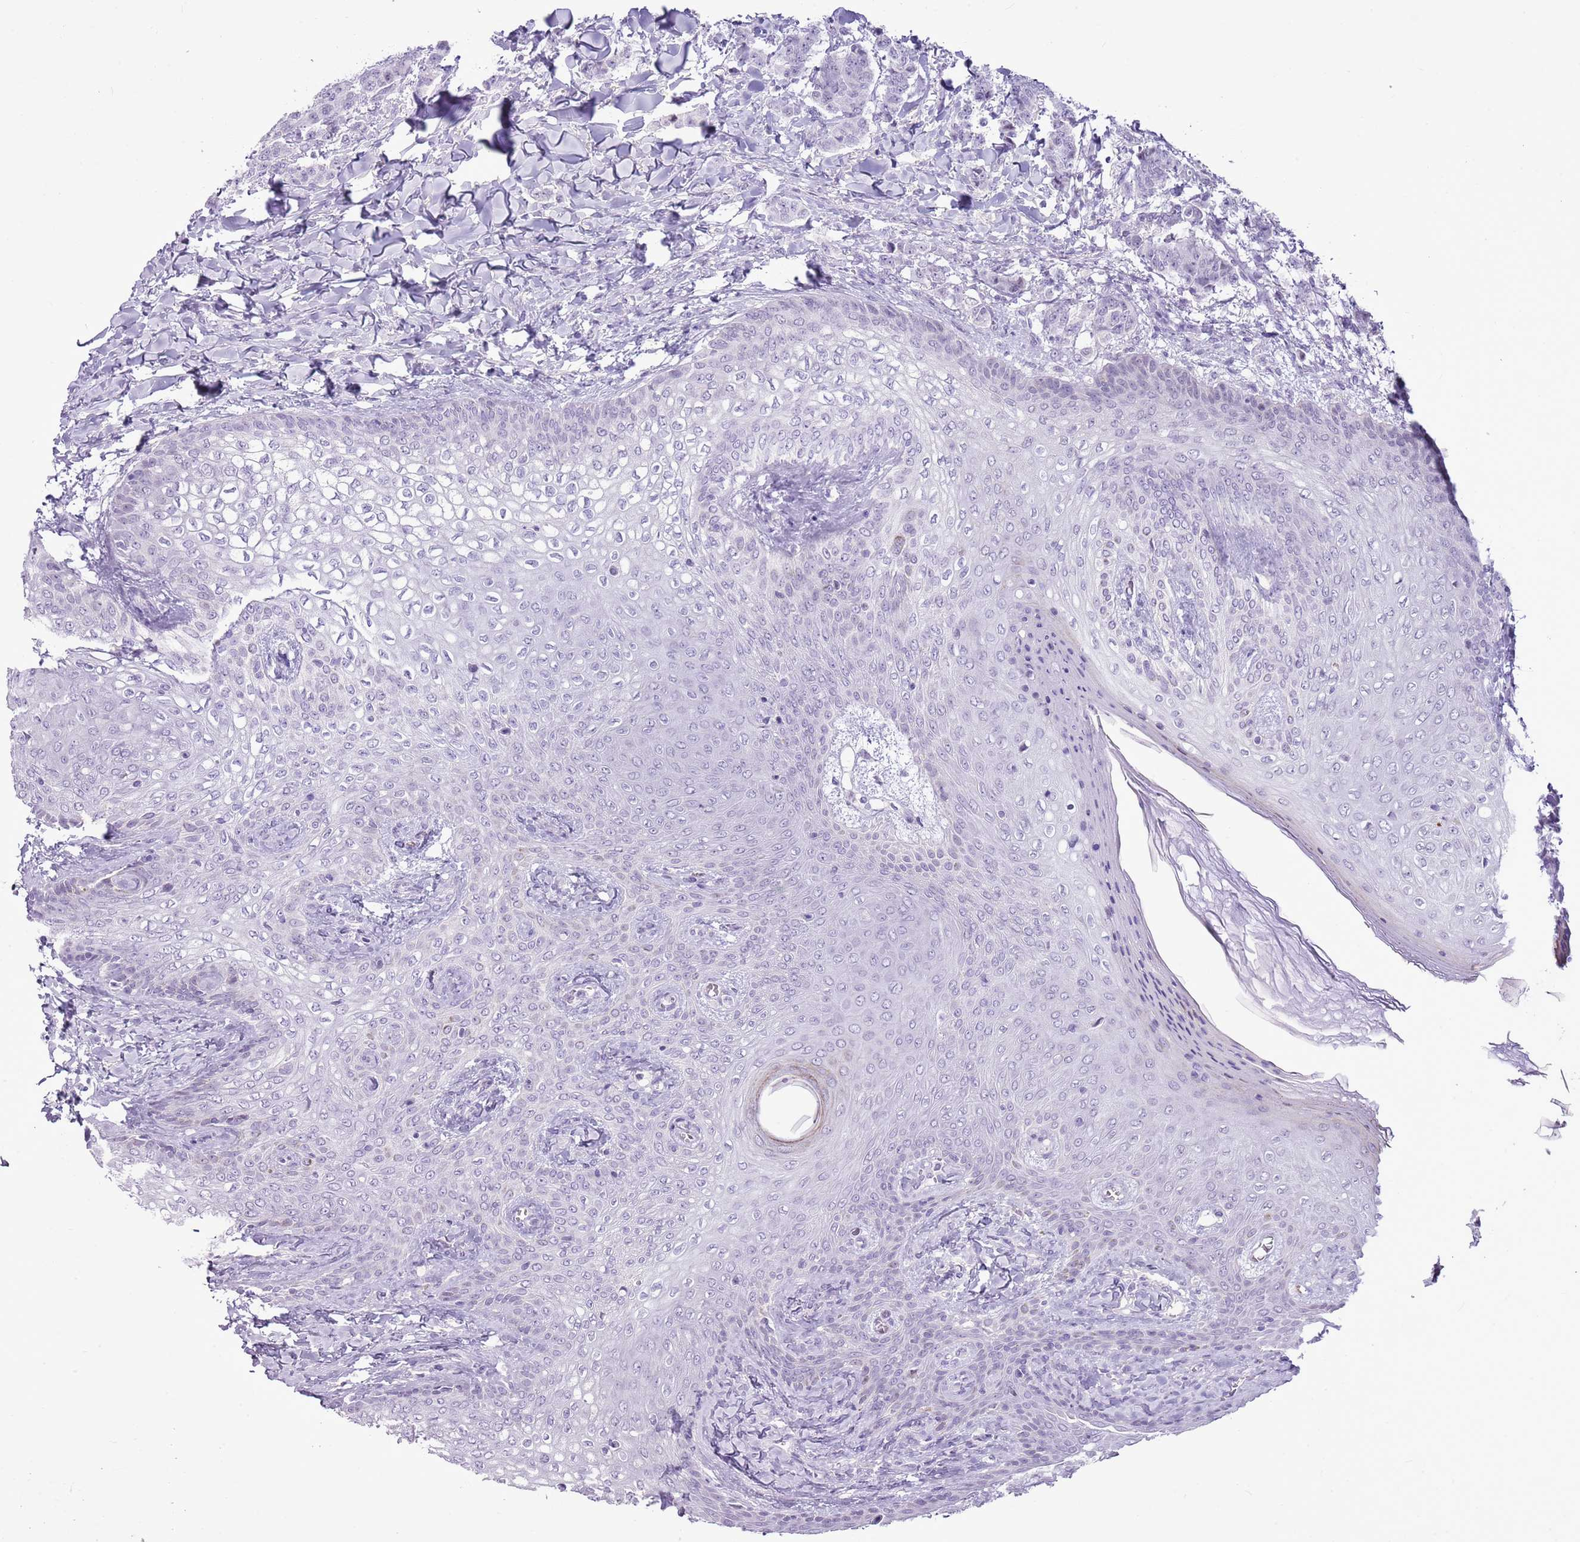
{"staining": {"intensity": "negative", "quantity": "none", "location": "none"}, "tissue": "breast cancer", "cell_type": "Tumor cells", "image_type": "cancer", "snomed": [{"axis": "morphology", "description": "Duct carcinoma"}, {"axis": "topography", "description": "Breast"}], "caption": "DAB (3,3'-diaminobenzidine) immunohistochemical staining of intraductal carcinoma (breast) reveals no significant positivity in tumor cells.", "gene": "RPL3L", "patient": {"sex": "female", "age": 40}}